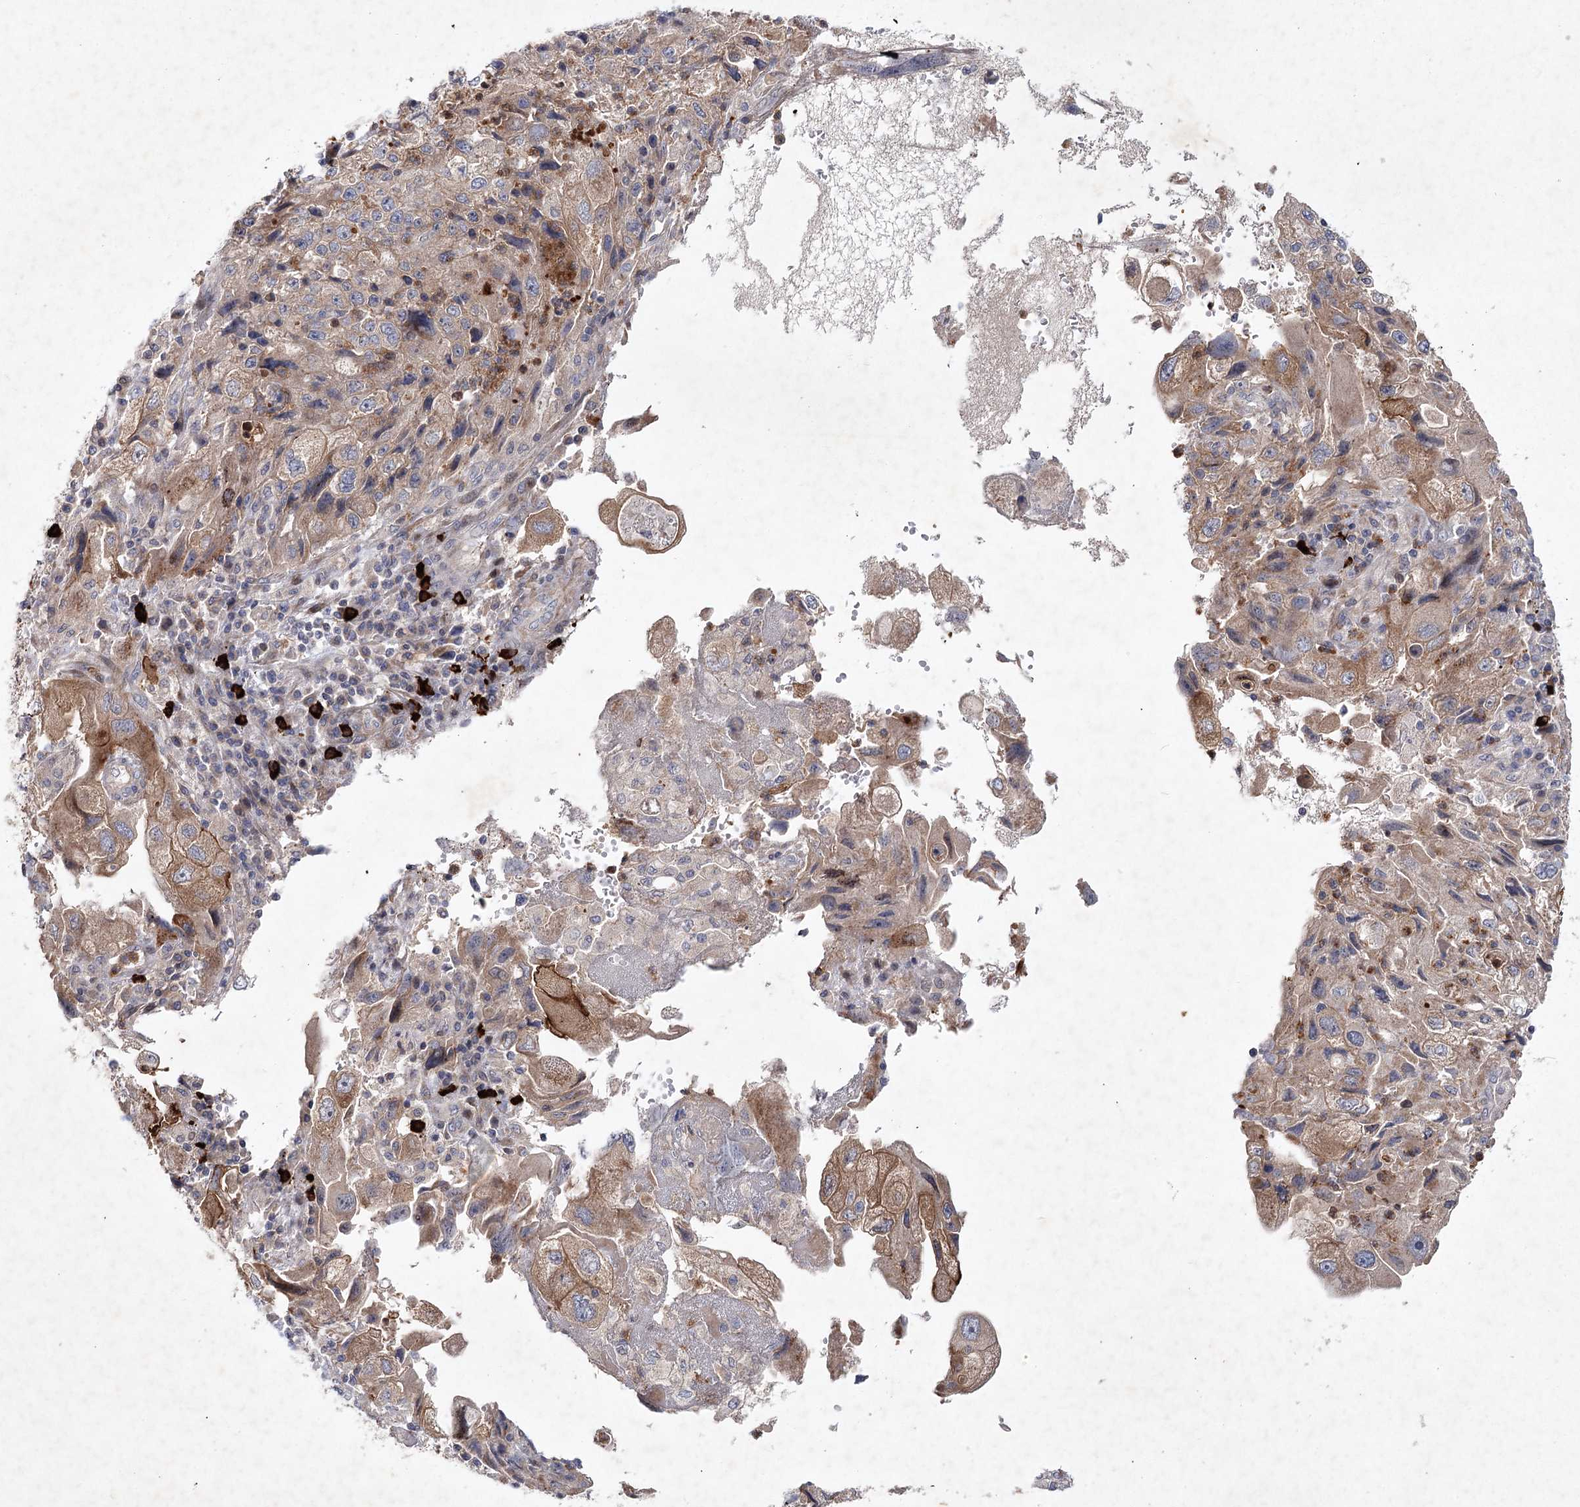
{"staining": {"intensity": "moderate", "quantity": ">75%", "location": "cytoplasmic/membranous"}, "tissue": "endometrial cancer", "cell_type": "Tumor cells", "image_type": "cancer", "snomed": [{"axis": "morphology", "description": "Adenocarcinoma, NOS"}, {"axis": "topography", "description": "Endometrium"}], "caption": "Adenocarcinoma (endometrial) stained for a protein (brown) demonstrates moderate cytoplasmic/membranous positive staining in about >75% of tumor cells.", "gene": "MAP3K13", "patient": {"sex": "female", "age": 49}}